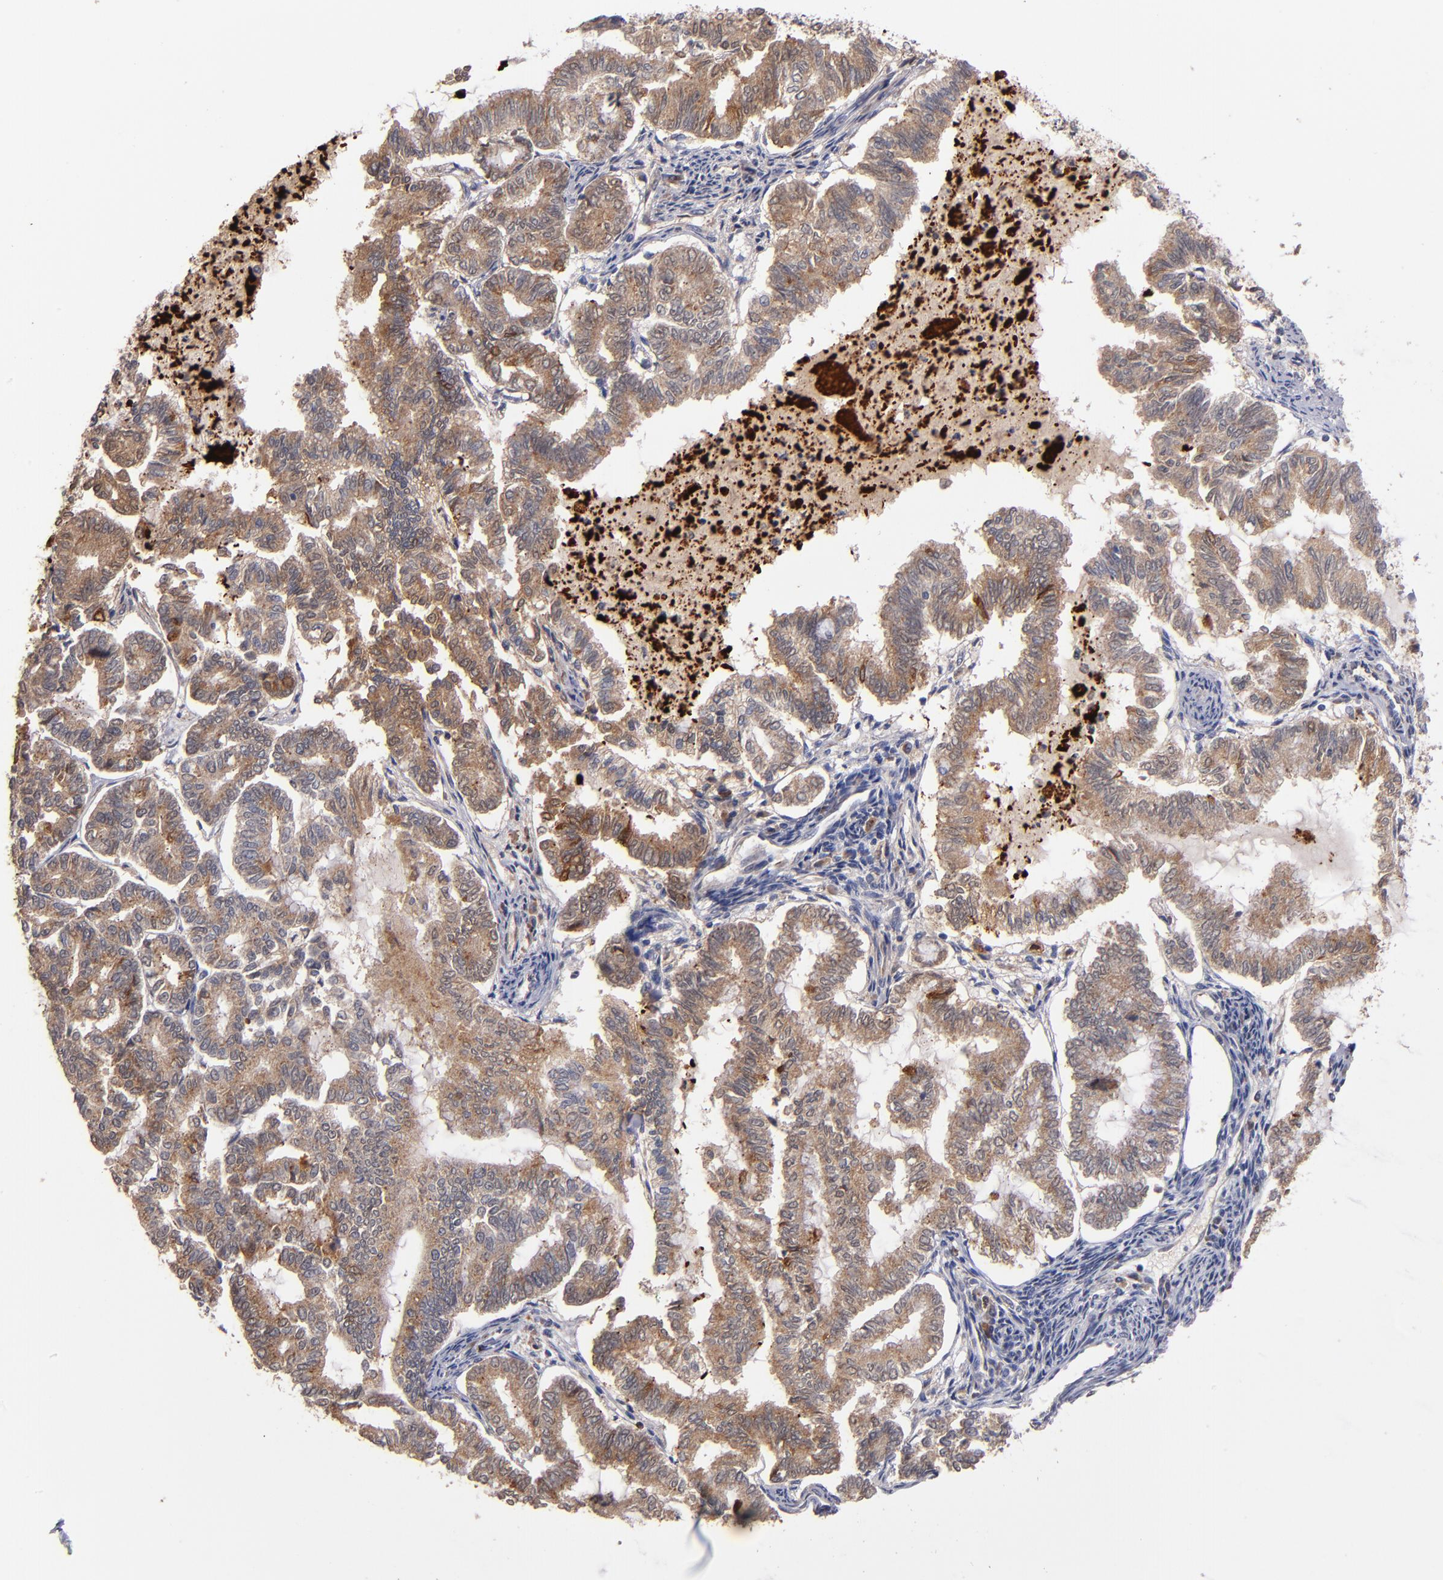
{"staining": {"intensity": "weak", "quantity": ">75%", "location": "cytoplasmic/membranous"}, "tissue": "endometrial cancer", "cell_type": "Tumor cells", "image_type": "cancer", "snomed": [{"axis": "morphology", "description": "Adenocarcinoma, NOS"}, {"axis": "topography", "description": "Endometrium"}], "caption": "The photomicrograph exhibits immunohistochemical staining of endometrial adenocarcinoma. There is weak cytoplasmic/membranous staining is appreciated in approximately >75% of tumor cells.", "gene": "DIABLO", "patient": {"sex": "female", "age": 79}}